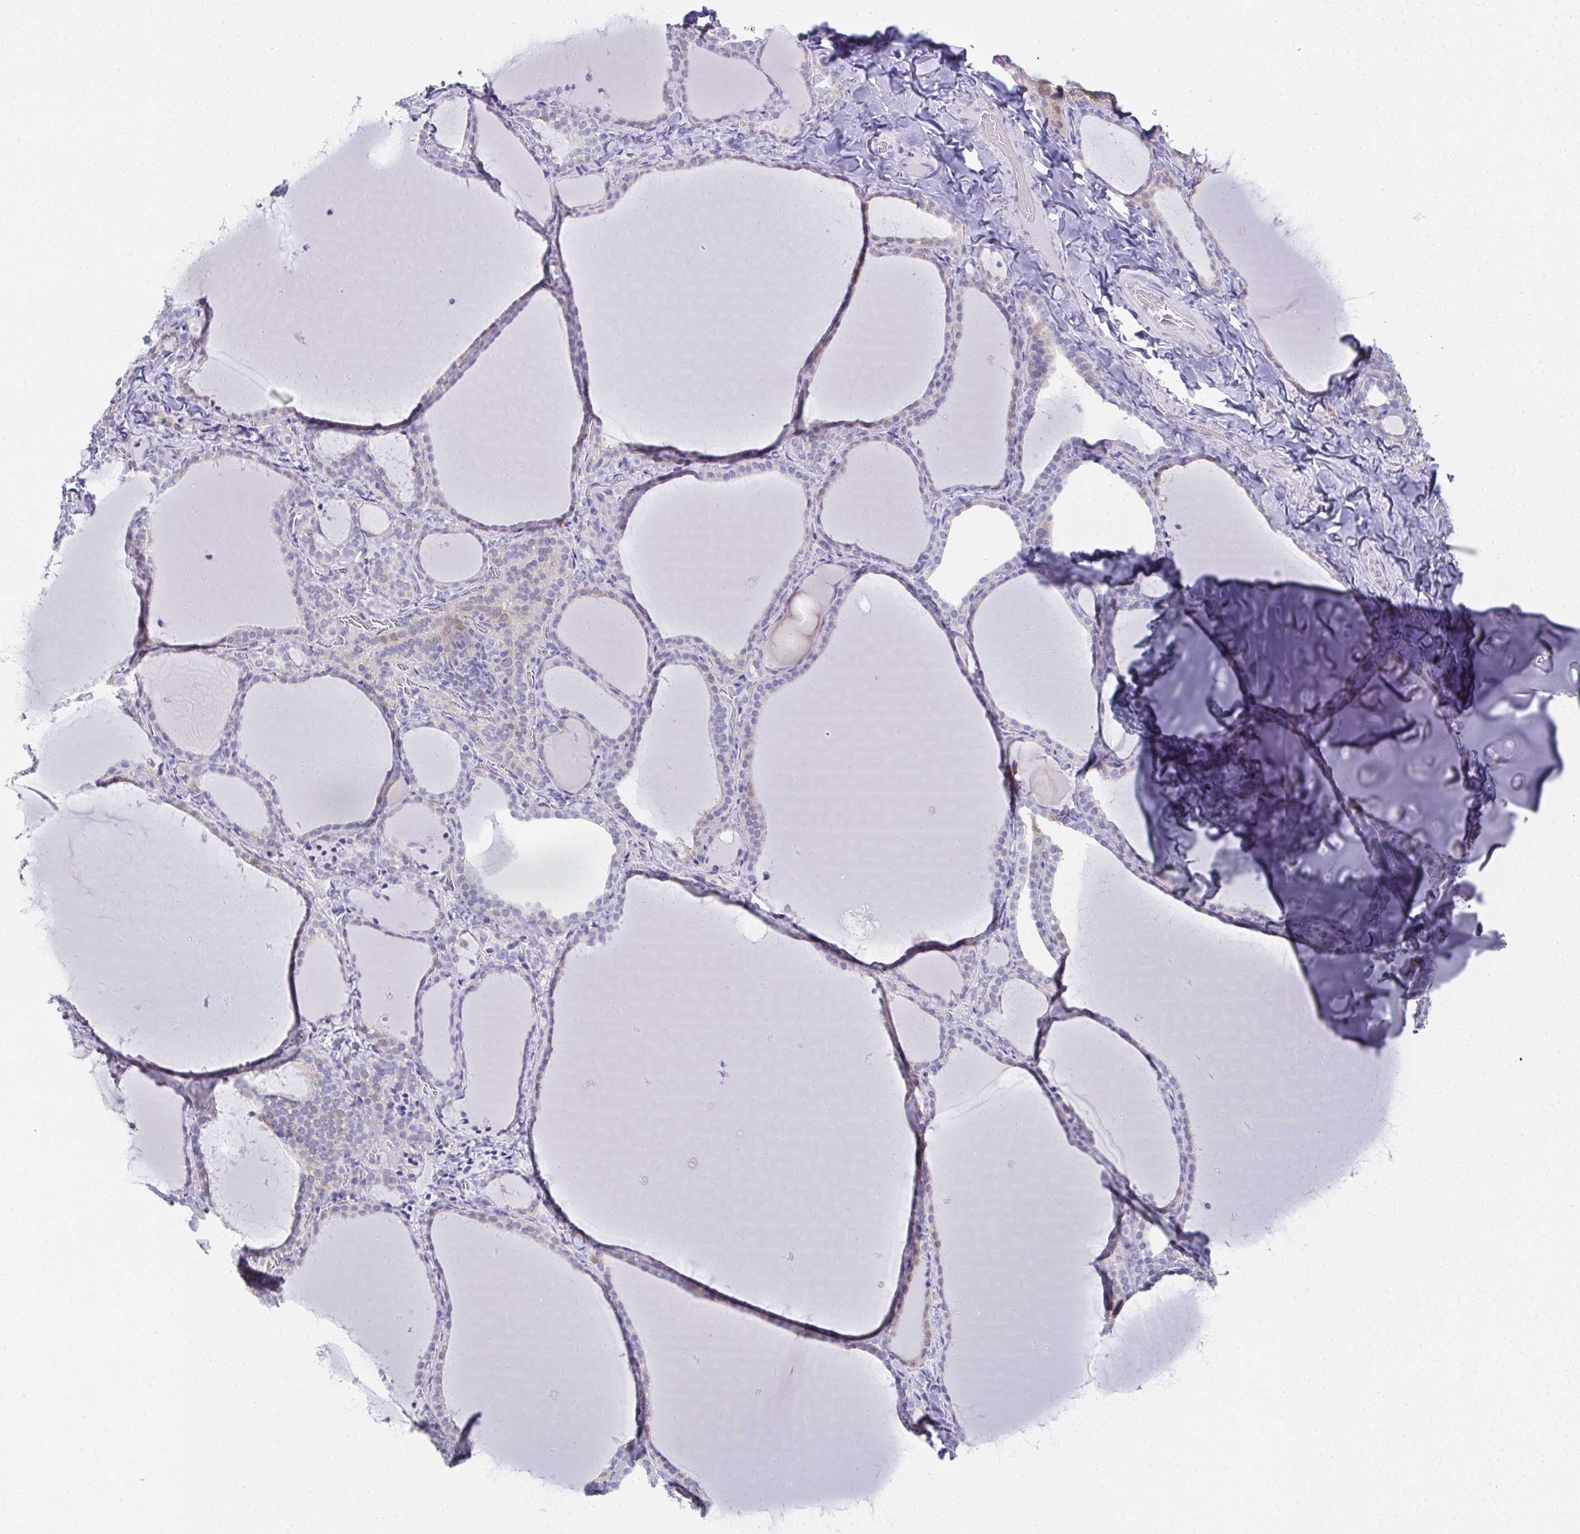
{"staining": {"intensity": "negative", "quantity": "none", "location": "none"}, "tissue": "thyroid gland", "cell_type": "Glandular cells", "image_type": "normal", "snomed": [{"axis": "morphology", "description": "Normal tissue, NOS"}, {"axis": "topography", "description": "Thyroid gland"}], "caption": "Photomicrograph shows no protein positivity in glandular cells of normal thyroid gland. (DAB (3,3'-diaminobenzidine) immunohistochemistry (IHC), high magnification).", "gene": "RBP1", "patient": {"sex": "female", "age": 22}}